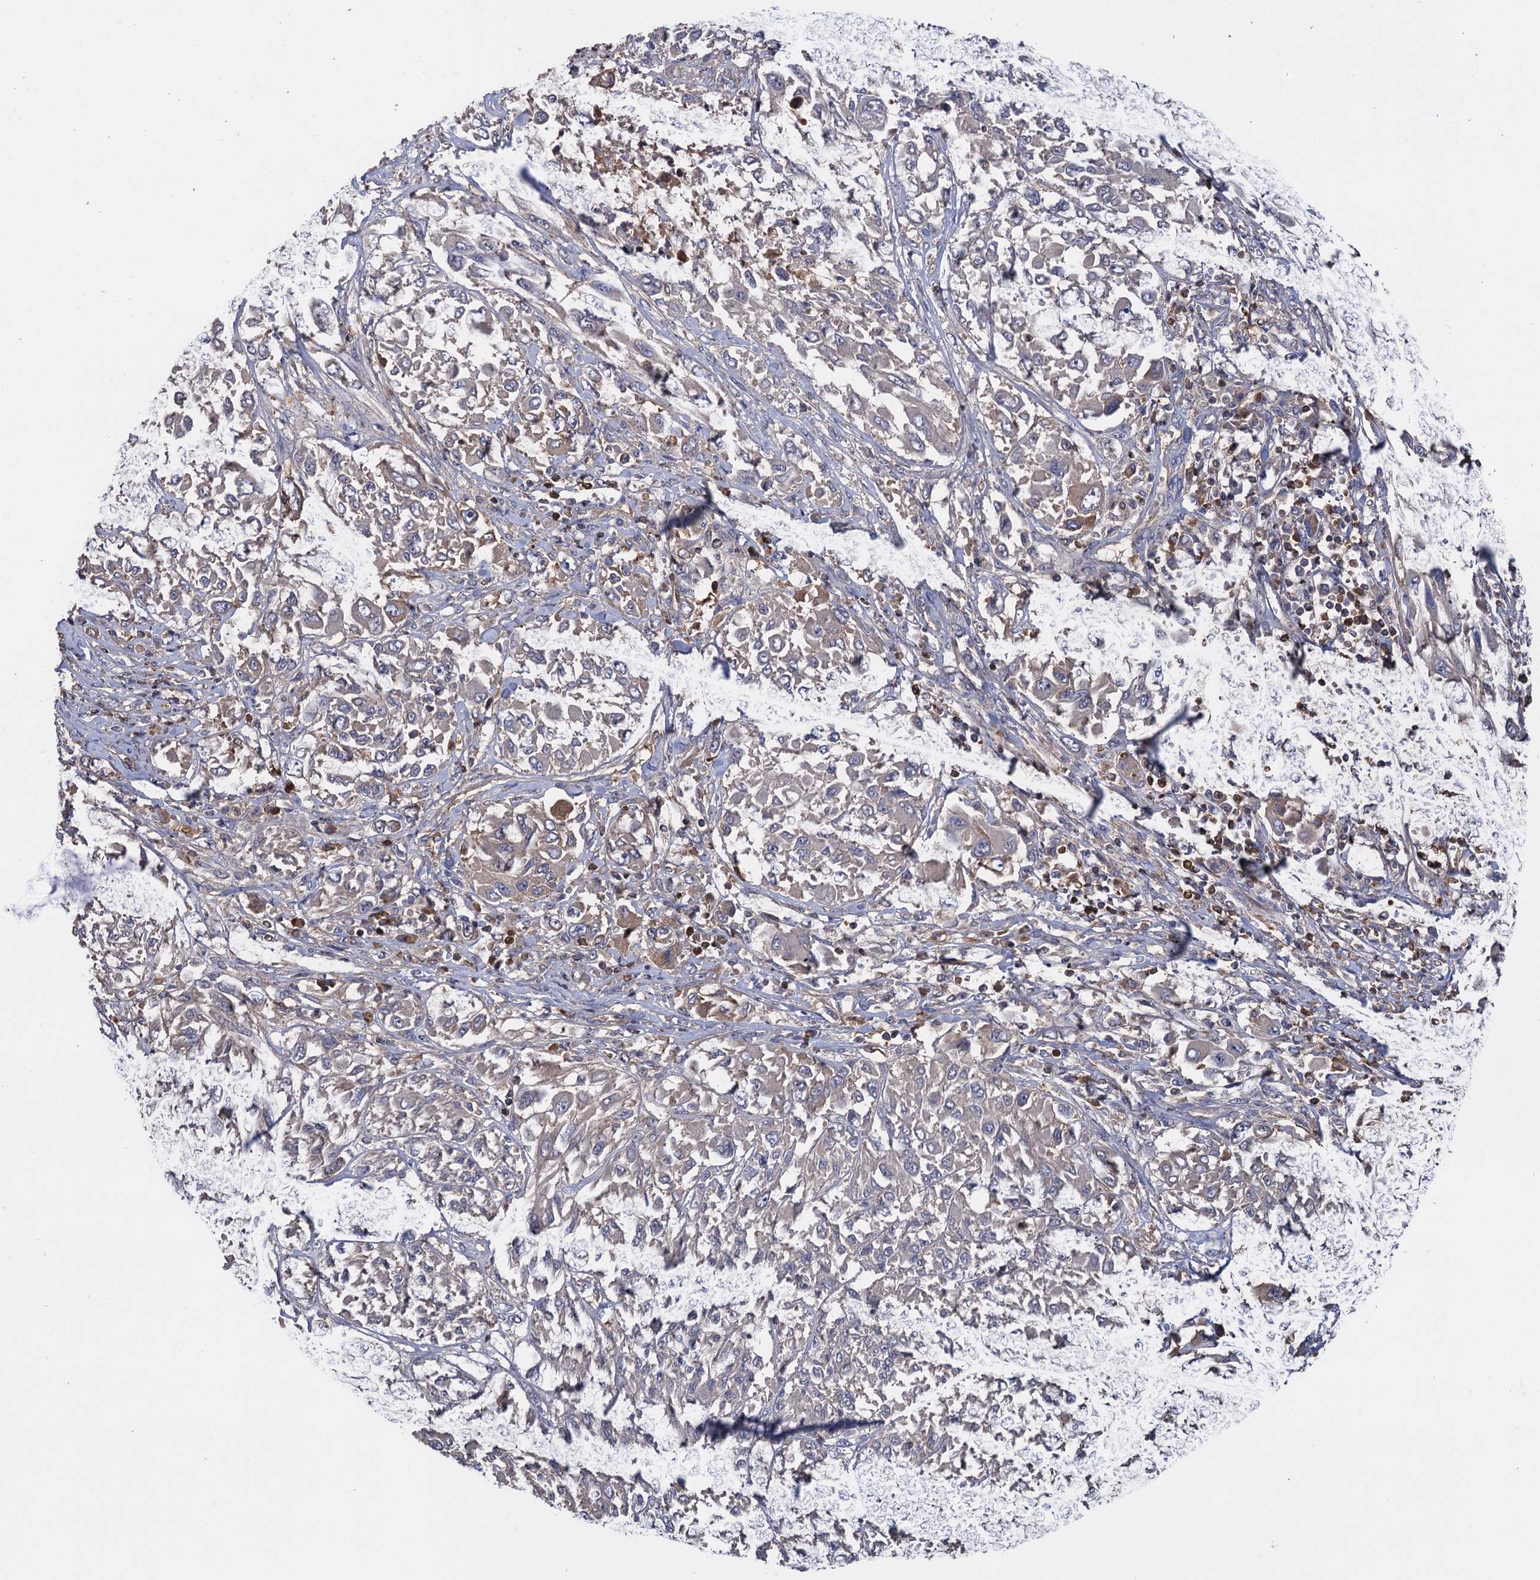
{"staining": {"intensity": "negative", "quantity": "none", "location": "none"}, "tissue": "melanoma", "cell_type": "Tumor cells", "image_type": "cancer", "snomed": [{"axis": "morphology", "description": "Malignant melanoma, NOS"}, {"axis": "topography", "description": "Skin"}], "caption": "High magnification brightfield microscopy of malignant melanoma stained with DAB (brown) and counterstained with hematoxylin (blue): tumor cells show no significant expression.", "gene": "DGKA", "patient": {"sex": "female", "age": 91}}